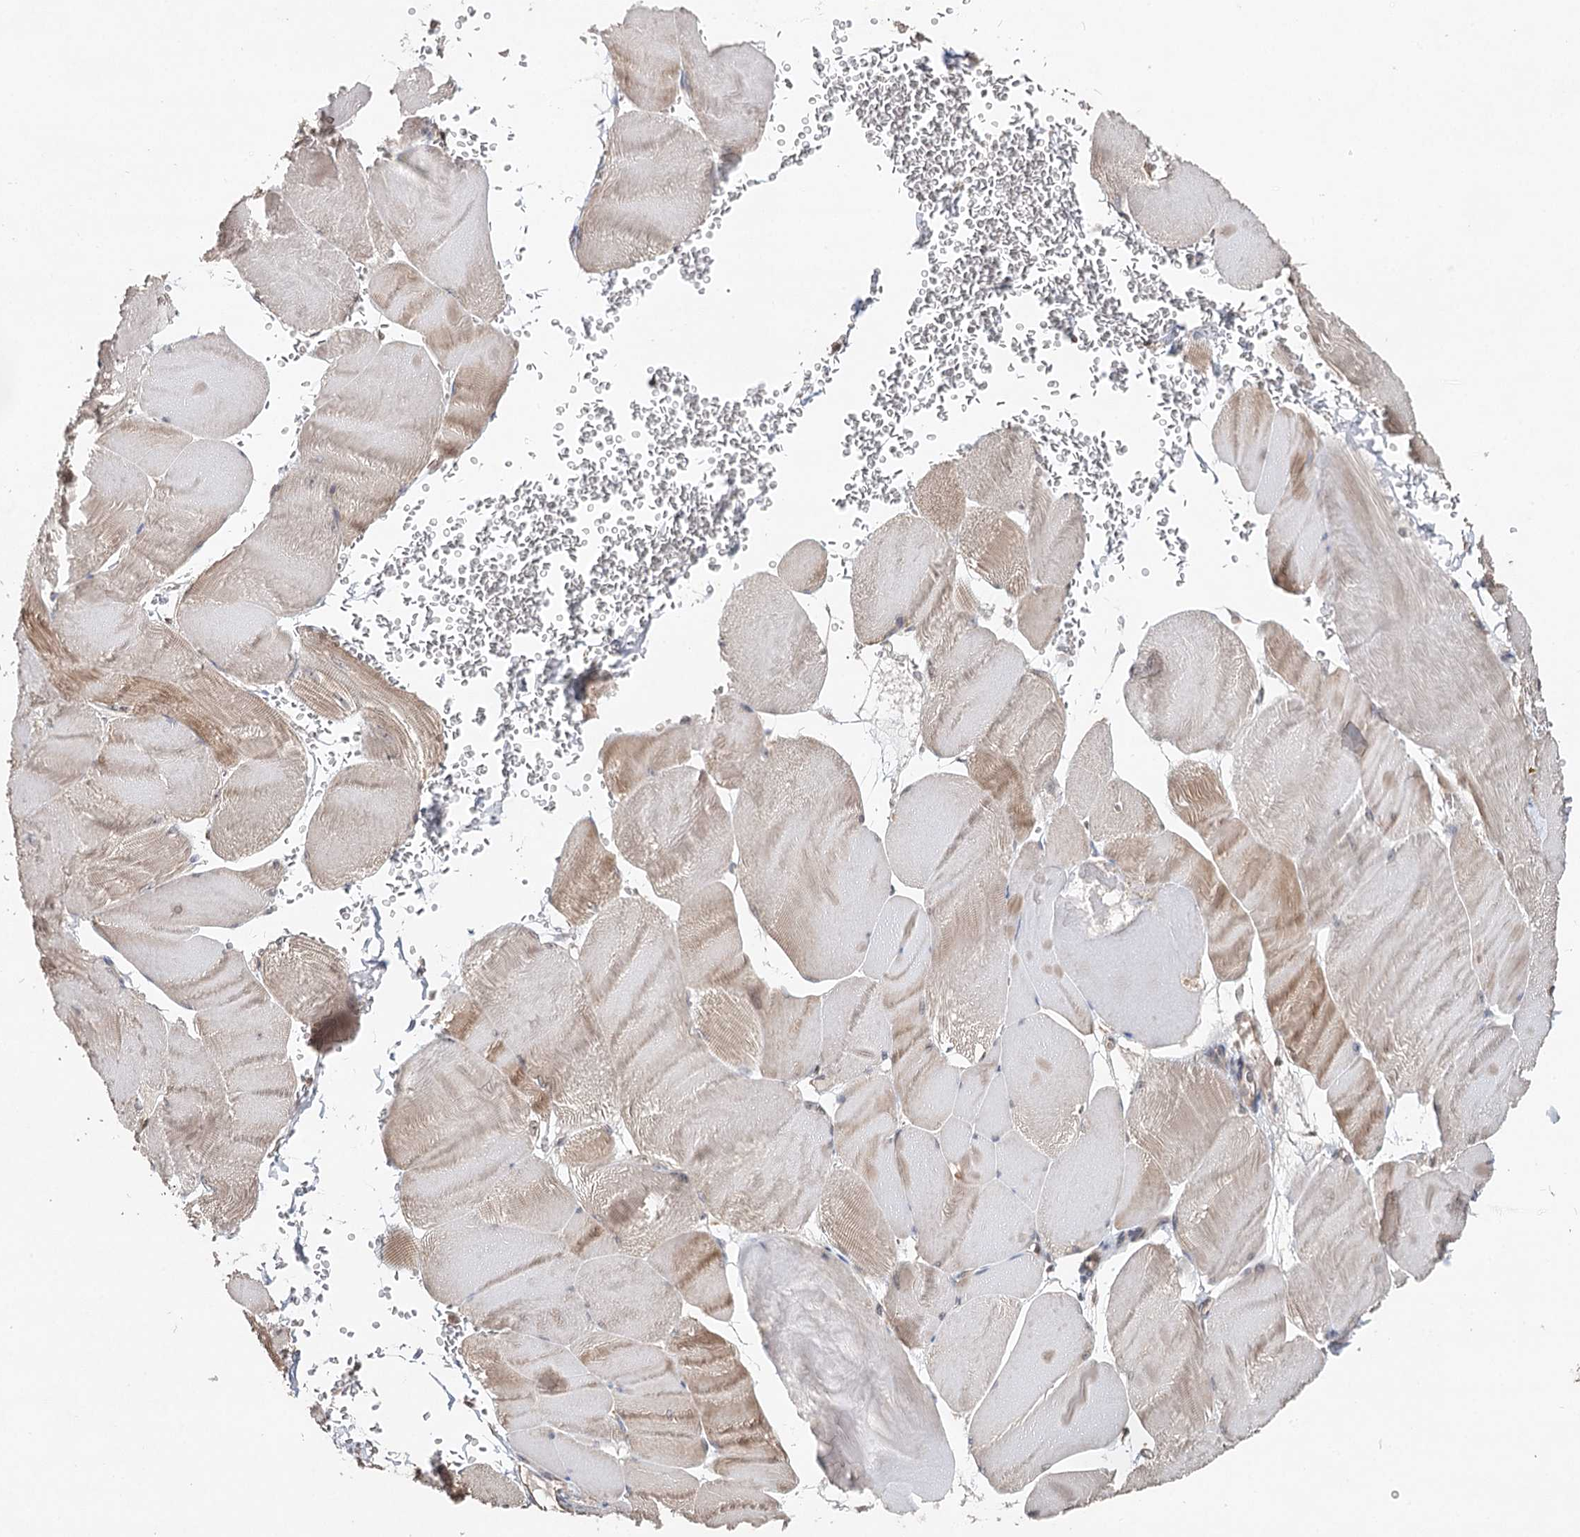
{"staining": {"intensity": "moderate", "quantity": "25%-75%", "location": "cytoplasmic/membranous"}, "tissue": "skeletal muscle", "cell_type": "Myocytes", "image_type": "normal", "snomed": [{"axis": "morphology", "description": "Normal tissue, NOS"}, {"axis": "morphology", "description": "Basal cell carcinoma"}, {"axis": "topography", "description": "Skeletal muscle"}], "caption": "Unremarkable skeletal muscle reveals moderate cytoplasmic/membranous positivity in approximately 25%-75% of myocytes, visualized by immunohistochemistry.", "gene": "NOPCHAP1", "patient": {"sex": "female", "age": 64}}